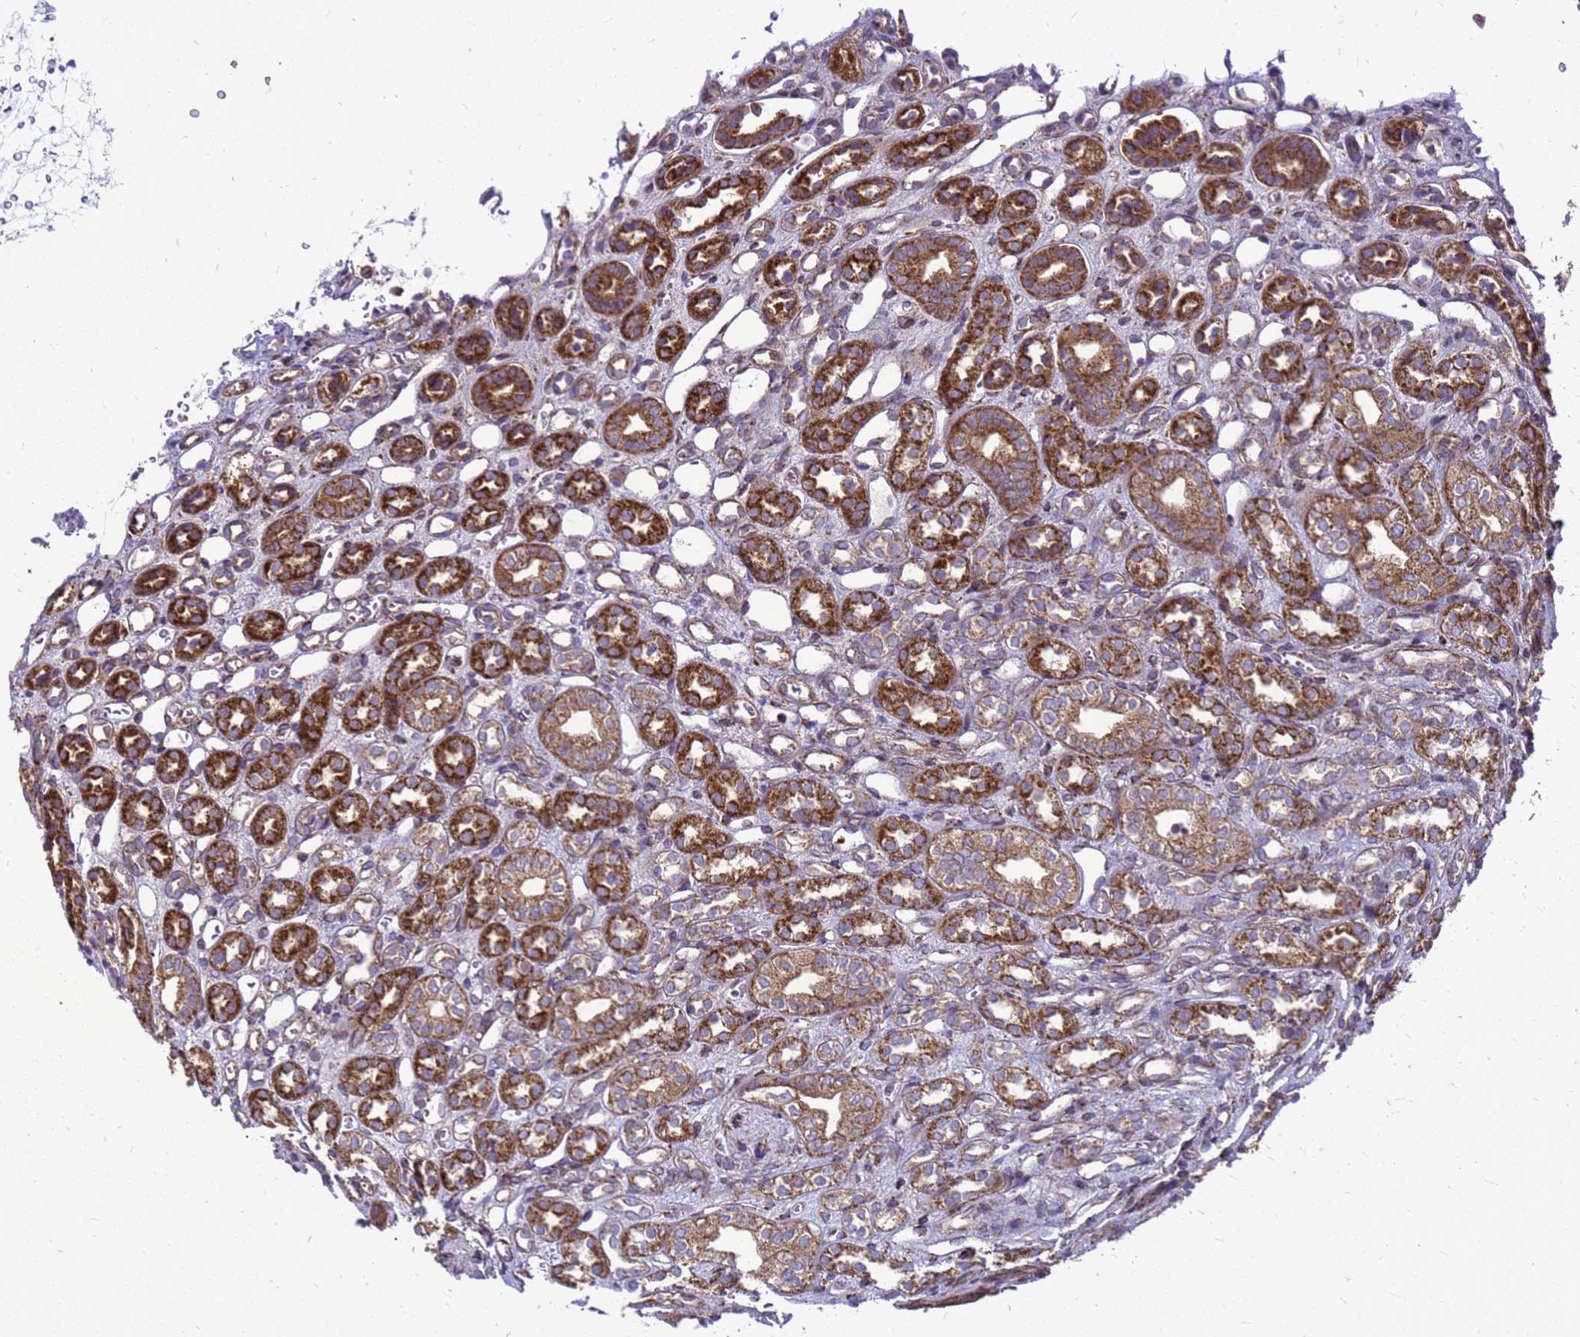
{"staining": {"intensity": "weak", "quantity": "25%-75%", "location": "cytoplasmic/membranous"}, "tissue": "kidney", "cell_type": "Cells in glomeruli", "image_type": "normal", "snomed": [{"axis": "morphology", "description": "Normal tissue, NOS"}, {"axis": "morphology", "description": "Neoplasm, malignant, NOS"}, {"axis": "topography", "description": "Kidney"}], "caption": "The immunohistochemical stain shows weak cytoplasmic/membranous expression in cells in glomeruli of unremarkable kidney. The protein of interest is stained brown, and the nuclei are stained in blue (DAB (3,3'-diaminobenzidine) IHC with brightfield microscopy, high magnification).", "gene": "FSTL4", "patient": {"sex": "female", "age": 1}}